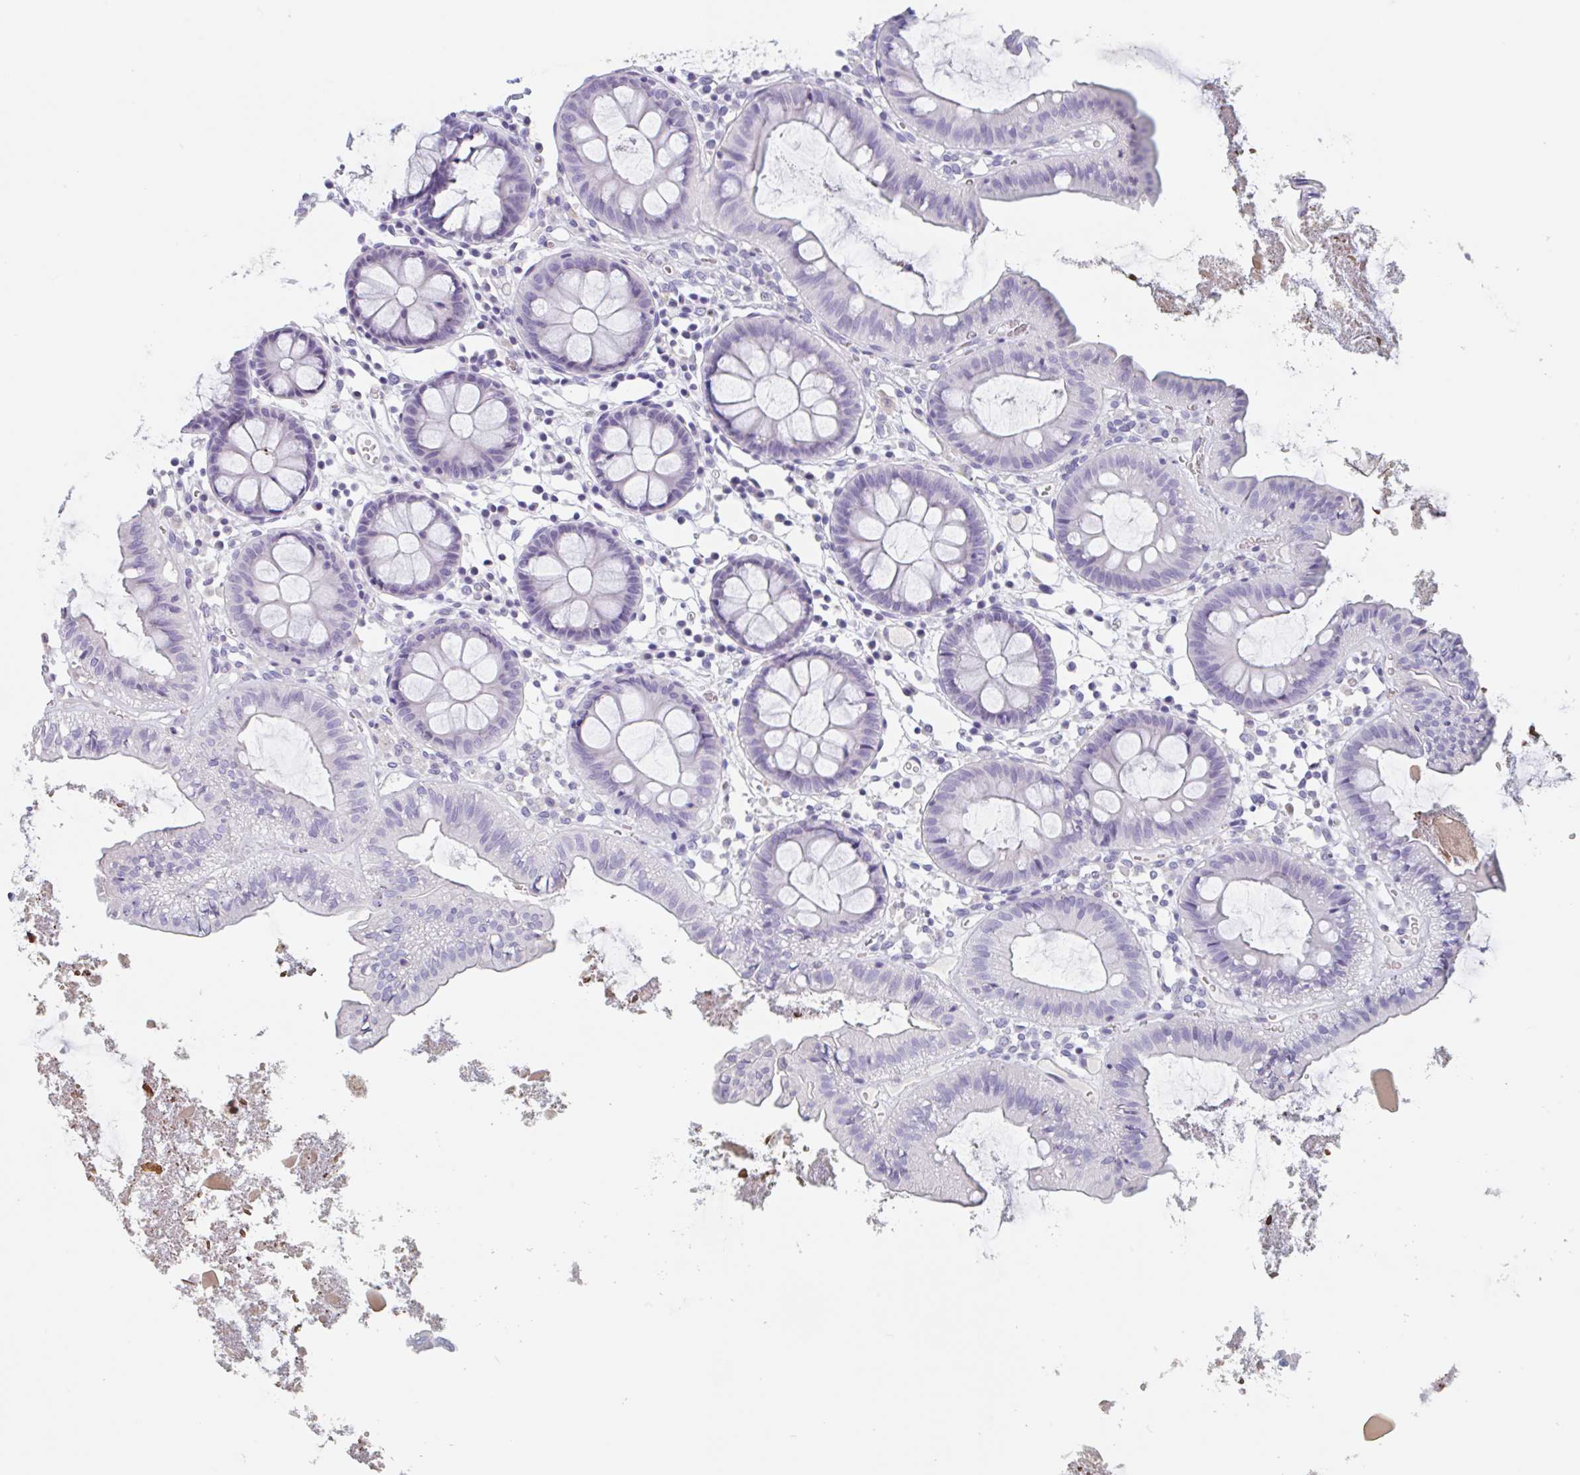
{"staining": {"intensity": "negative", "quantity": "none", "location": "none"}, "tissue": "colon", "cell_type": "Endothelial cells", "image_type": "normal", "snomed": [{"axis": "morphology", "description": "Normal tissue, NOS"}, {"axis": "topography", "description": "Colon"}, {"axis": "topography", "description": "Peripheral nerve tissue"}], "caption": "A photomicrograph of colon stained for a protein shows no brown staining in endothelial cells. (Immunohistochemistry, brightfield microscopy, high magnification).", "gene": "EMC4", "patient": {"sex": "male", "age": 84}}